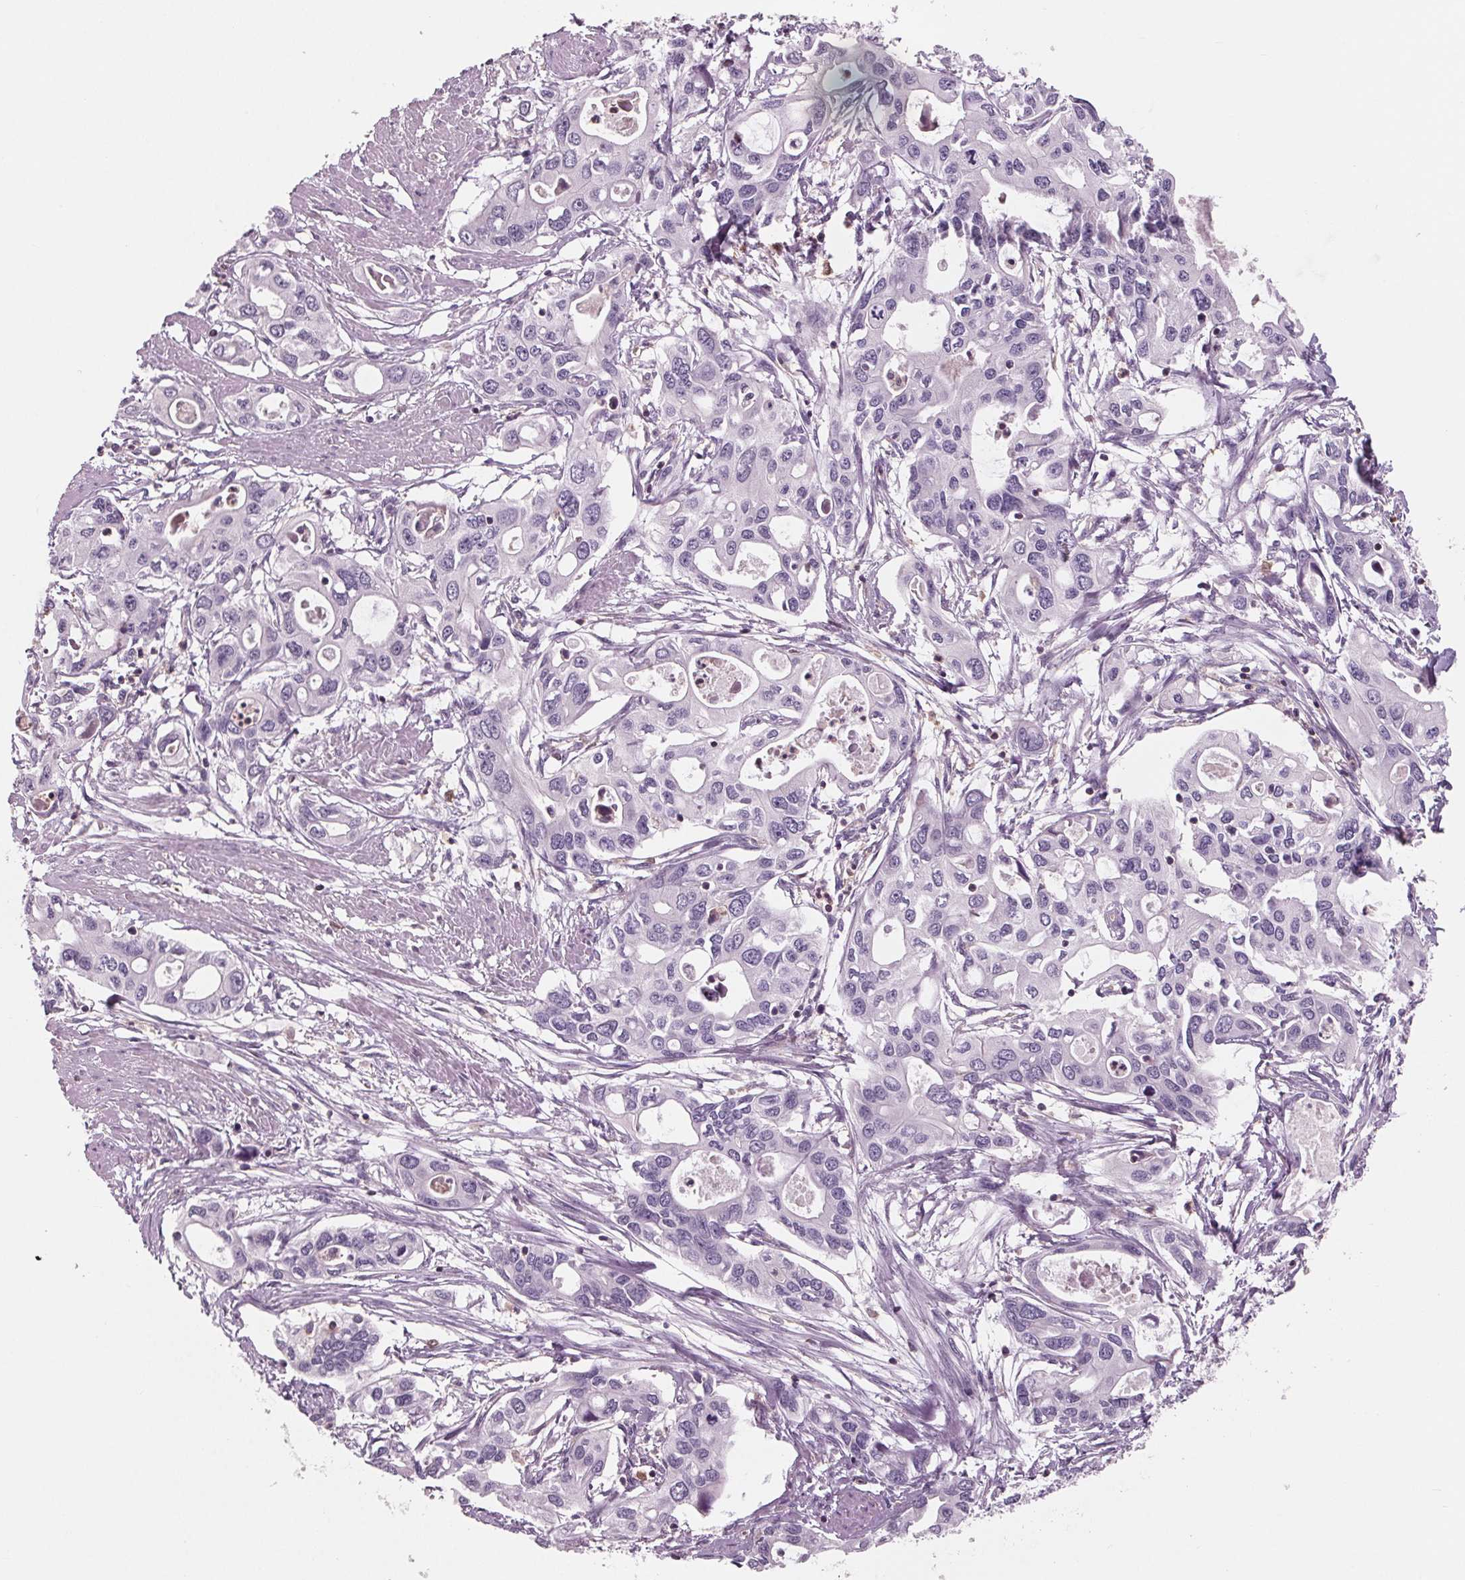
{"staining": {"intensity": "negative", "quantity": "none", "location": "none"}, "tissue": "pancreatic cancer", "cell_type": "Tumor cells", "image_type": "cancer", "snomed": [{"axis": "morphology", "description": "Adenocarcinoma, NOS"}, {"axis": "topography", "description": "Pancreas"}], "caption": "The micrograph demonstrates no staining of tumor cells in pancreatic cancer.", "gene": "ARHGAP25", "patient": {"sex": "male", "age": 60}}